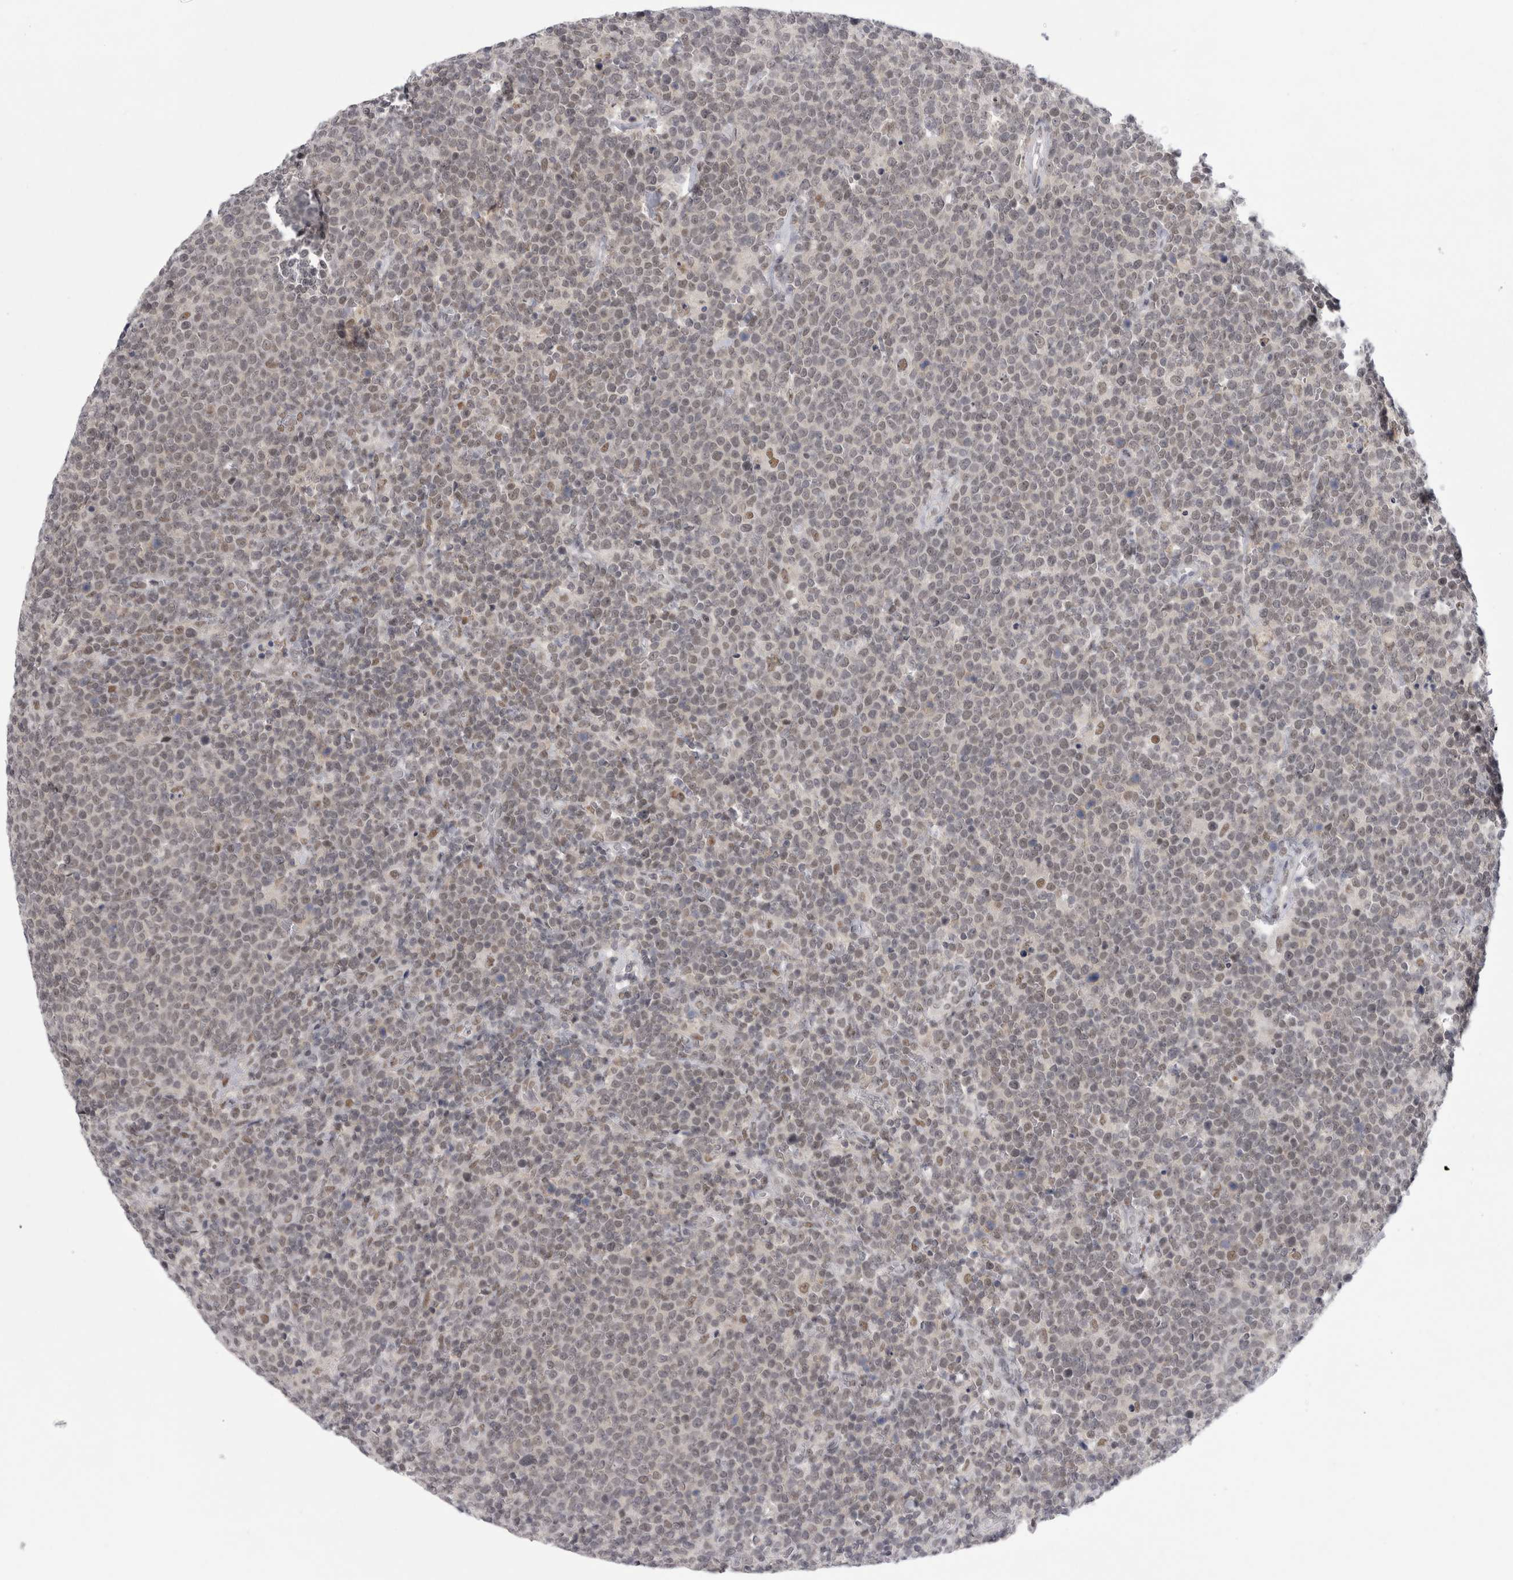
{"staining": {"intensity": "weak", "quantity": "25%-75%", "location": "nuclear"}, "tissue": "lymphoma", "cell_type": "Tumor cells", "image_type": "cancer", "snomed": [{"axis": "morphology", "description": "Malignant lymphoma, non-Hodgkin's type, High grade"}, {"axis": "topography", "description": "Lymph node"}], "caption": "Protein expression analysis of lymphoma demonstrates weak nuclear staining in about 25%-75% of tumor cells. The staining was performed using DAB (3,3'-diaminobenzidine) to visualize the protein expression in brown, while the nuclei were stained in blue with hematoxylin (Magnification: 20x).", "gene": "PSMB2", "patient": {"sex": "male", "age": 61}}